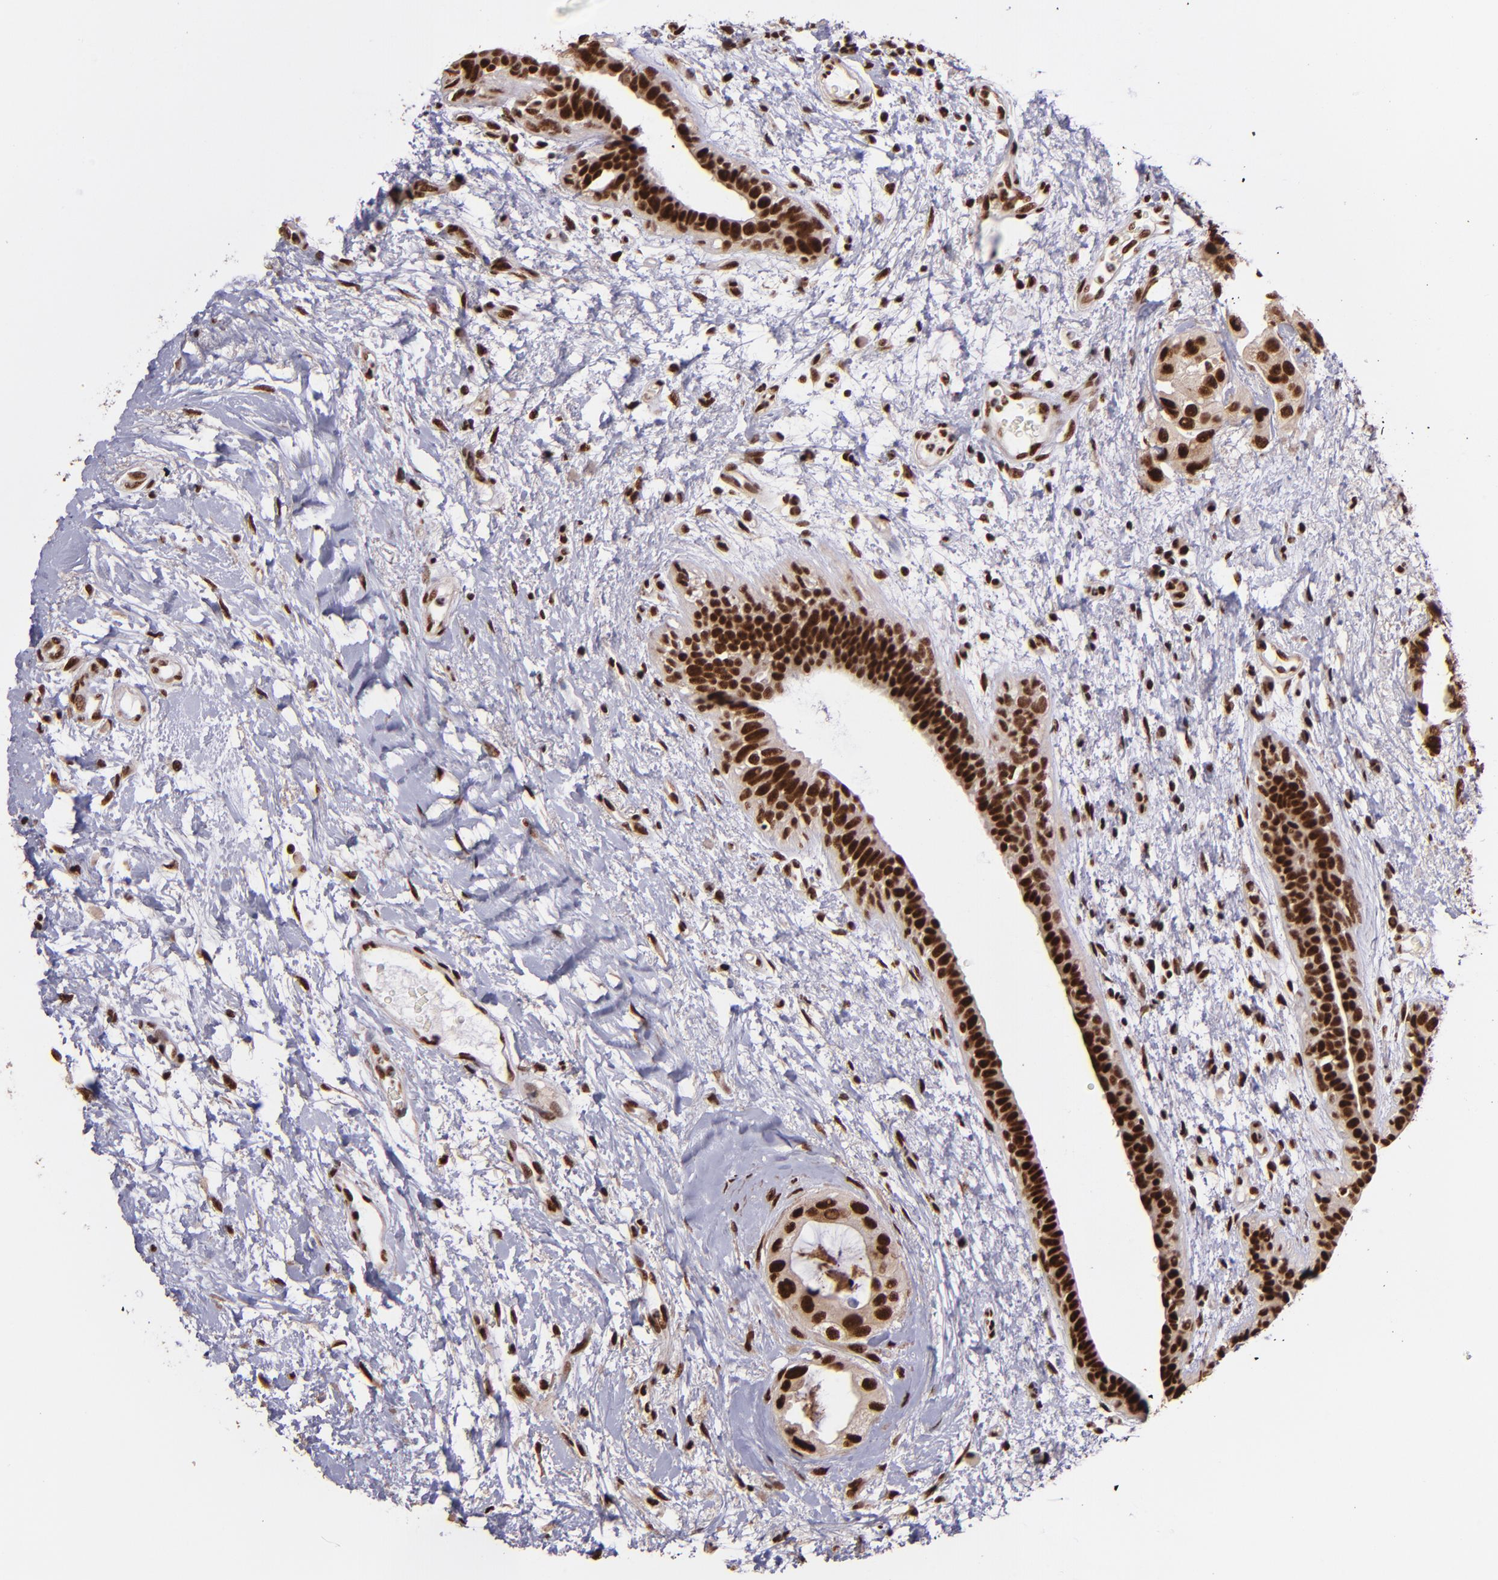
{"staining": {"intensity": "strong", "quantity": ">75%", "location": "cytoplasmic/membranous,nuclear"}, "tissue": "breast cancer", "cell_type": "Tumor cells", "image_type": "cancer", "snomed": [{"axis": "morphology", "description": "Duct carcinoma"}, {"axis": "topography", "description": "Breast"}], "caption": "The image displays immunohistochemical staining of breast cancer. There is strong cytoplasmic/membranous and nuclear staining is present in approximately >75% of tumor cells.", "gene": "PQBP1", "patient": {"sex": "female", "age": 40}}